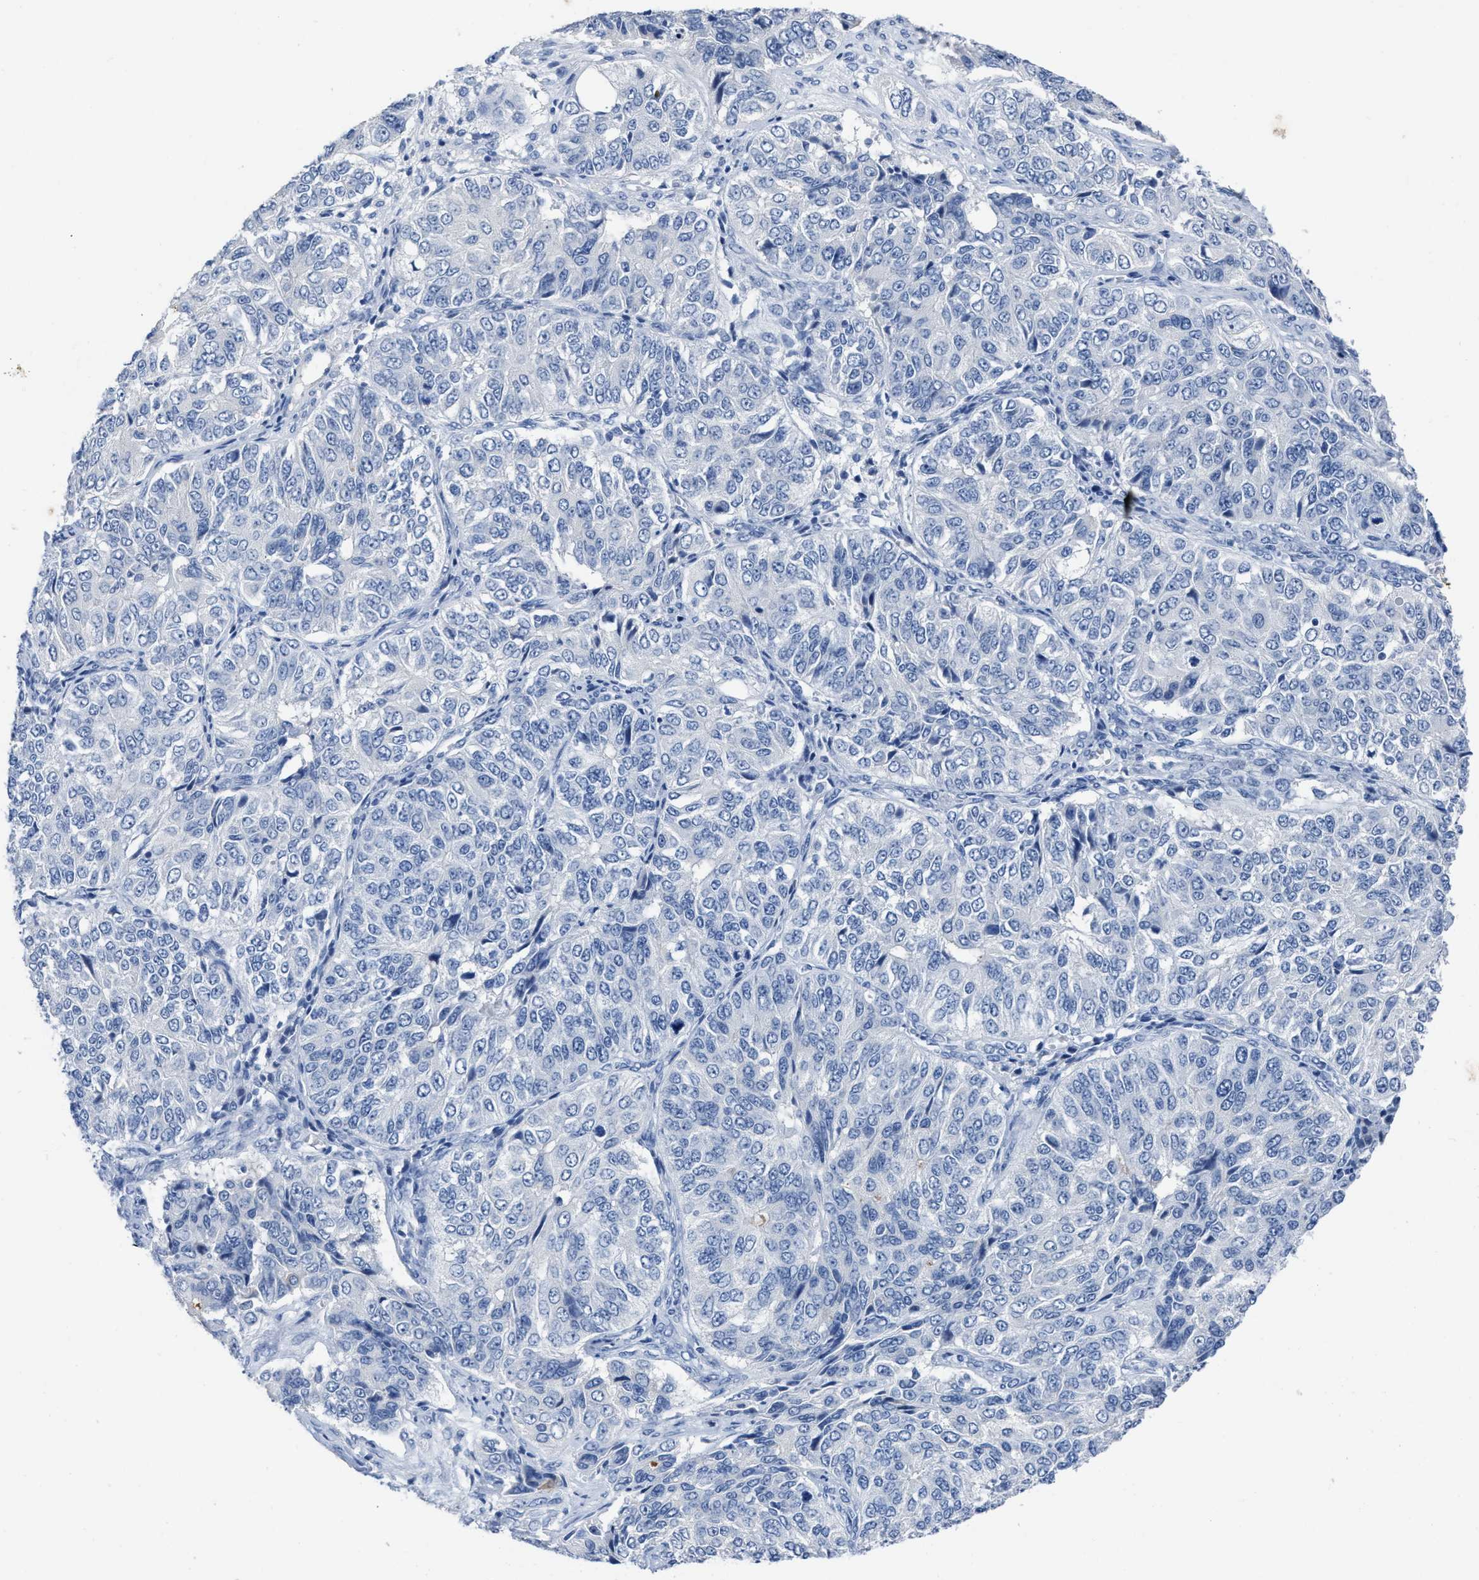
{"staining": {"intensity": "negative", "quantity": "none", "location": "none"}, "tissue": "ovarian cancer", "cell_type": "Tumor cells", "image_type": "cancer", "snomed": [{"axis": "morphology", "description": "Carcinoma, endometroid"}, {"axis": "topography", "description": "Ovary"}], "caption": "Immunohistochemical staining of human ovarian cancer (endometroid carcinoma) displays no significant staining in tumor cells. (DAB (3,3'-diaminobenzidine) immunohistochemistry (IHC), high magnification).", "gene": "CEACAM5", "patient": {"sex": "female", "age": 51}}